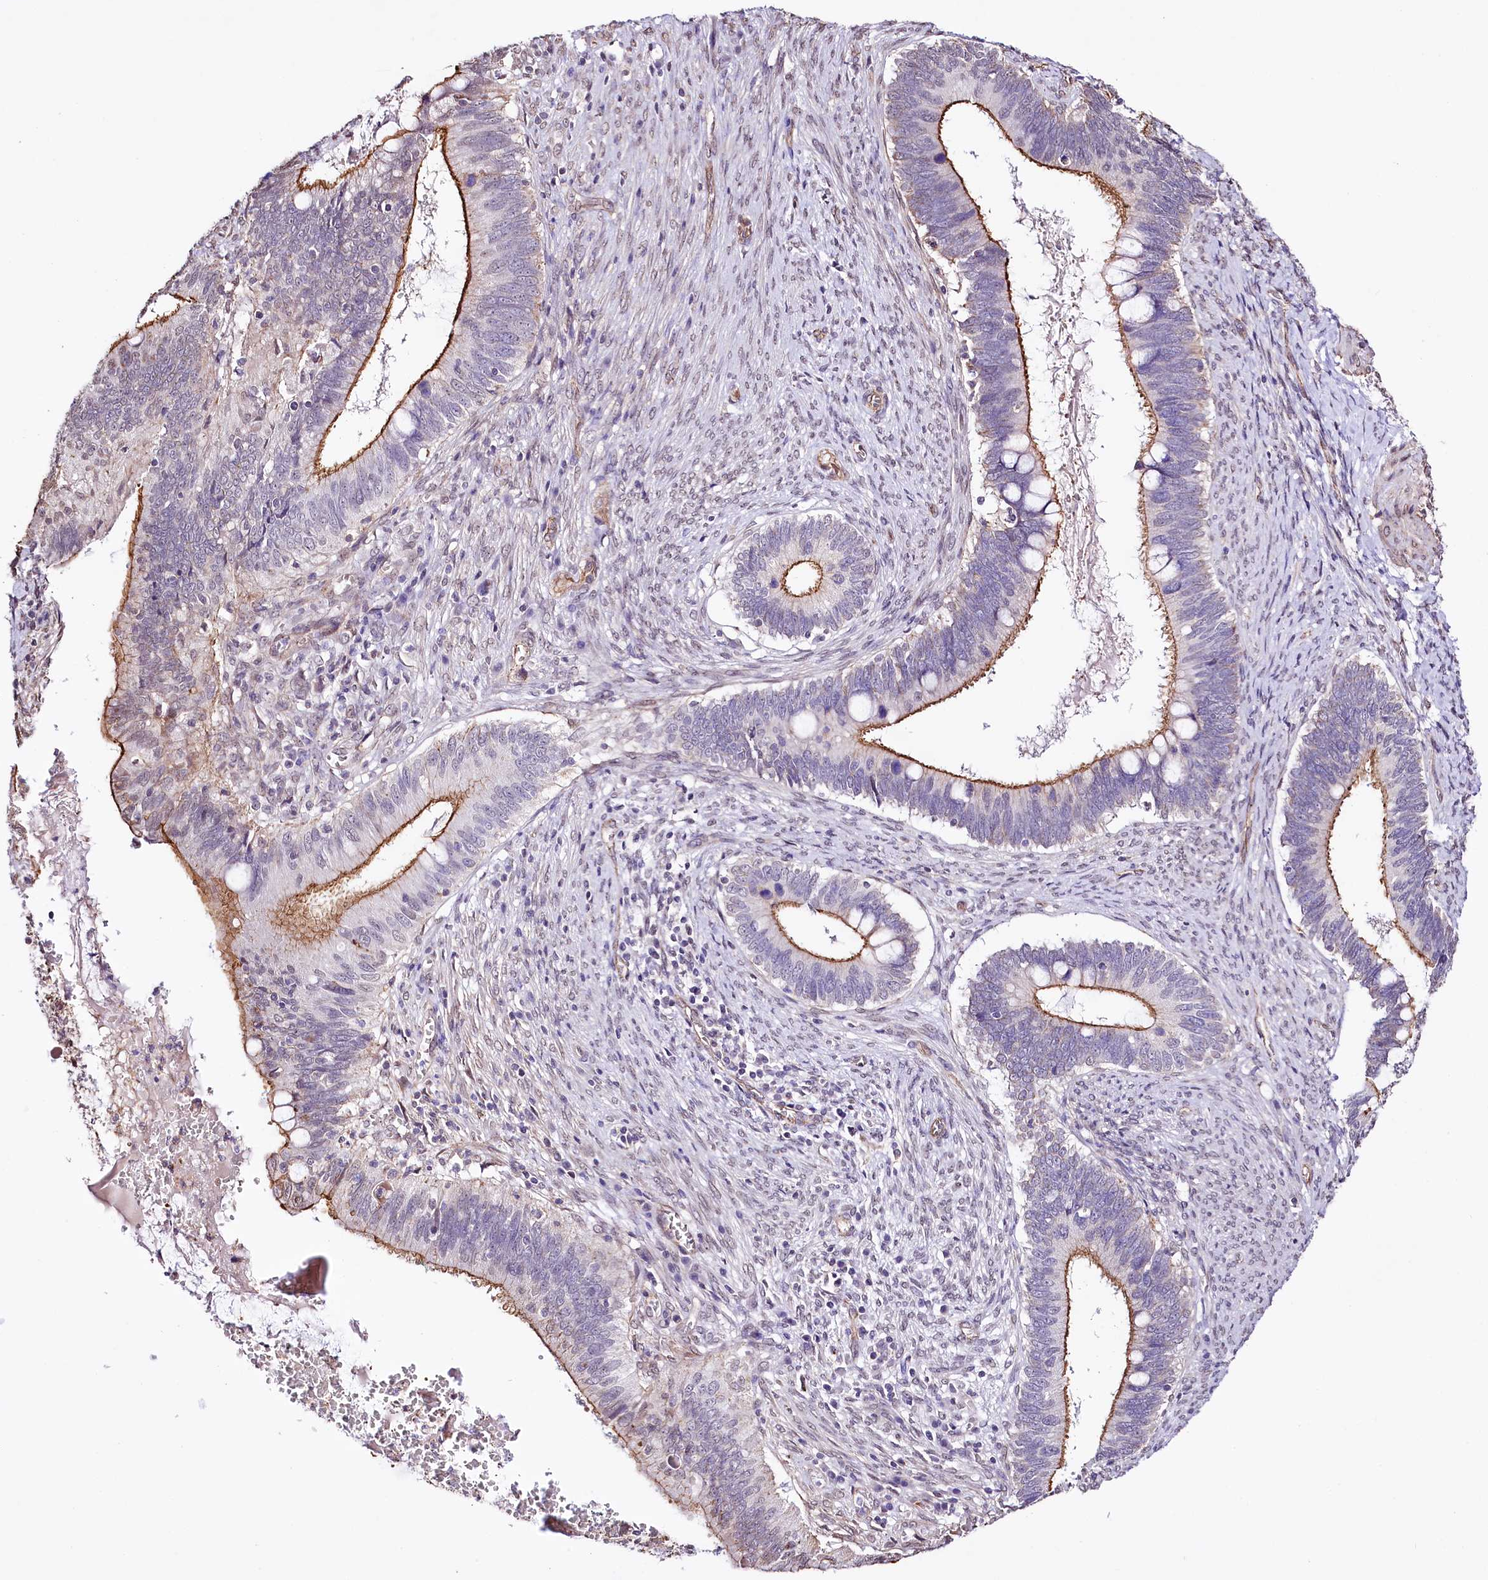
{"staining": {"intensity": "moderate", "quantity": "25%-75%", "location": "cytoplasmic/membranous"}, "tissue": "cervical cancer", "cell_type": "Tumor cells", "image_type": "cancer", "snomed": [{"axis": "morphology", "description": "Adenocarcinoma, NOS"}, {"axis": "topography", "description": "Cervix"}], "caption": "Cervical cancer (adenocarcinoma) tissue shows moderate cytoplasmic/membranous positivity in about 25%-75% of tumor cells (DAB IHC, brown staining for protein, blue staining for nuclei).", "gene": "ST7", "patient": {"sex": "female", "age": 42}}